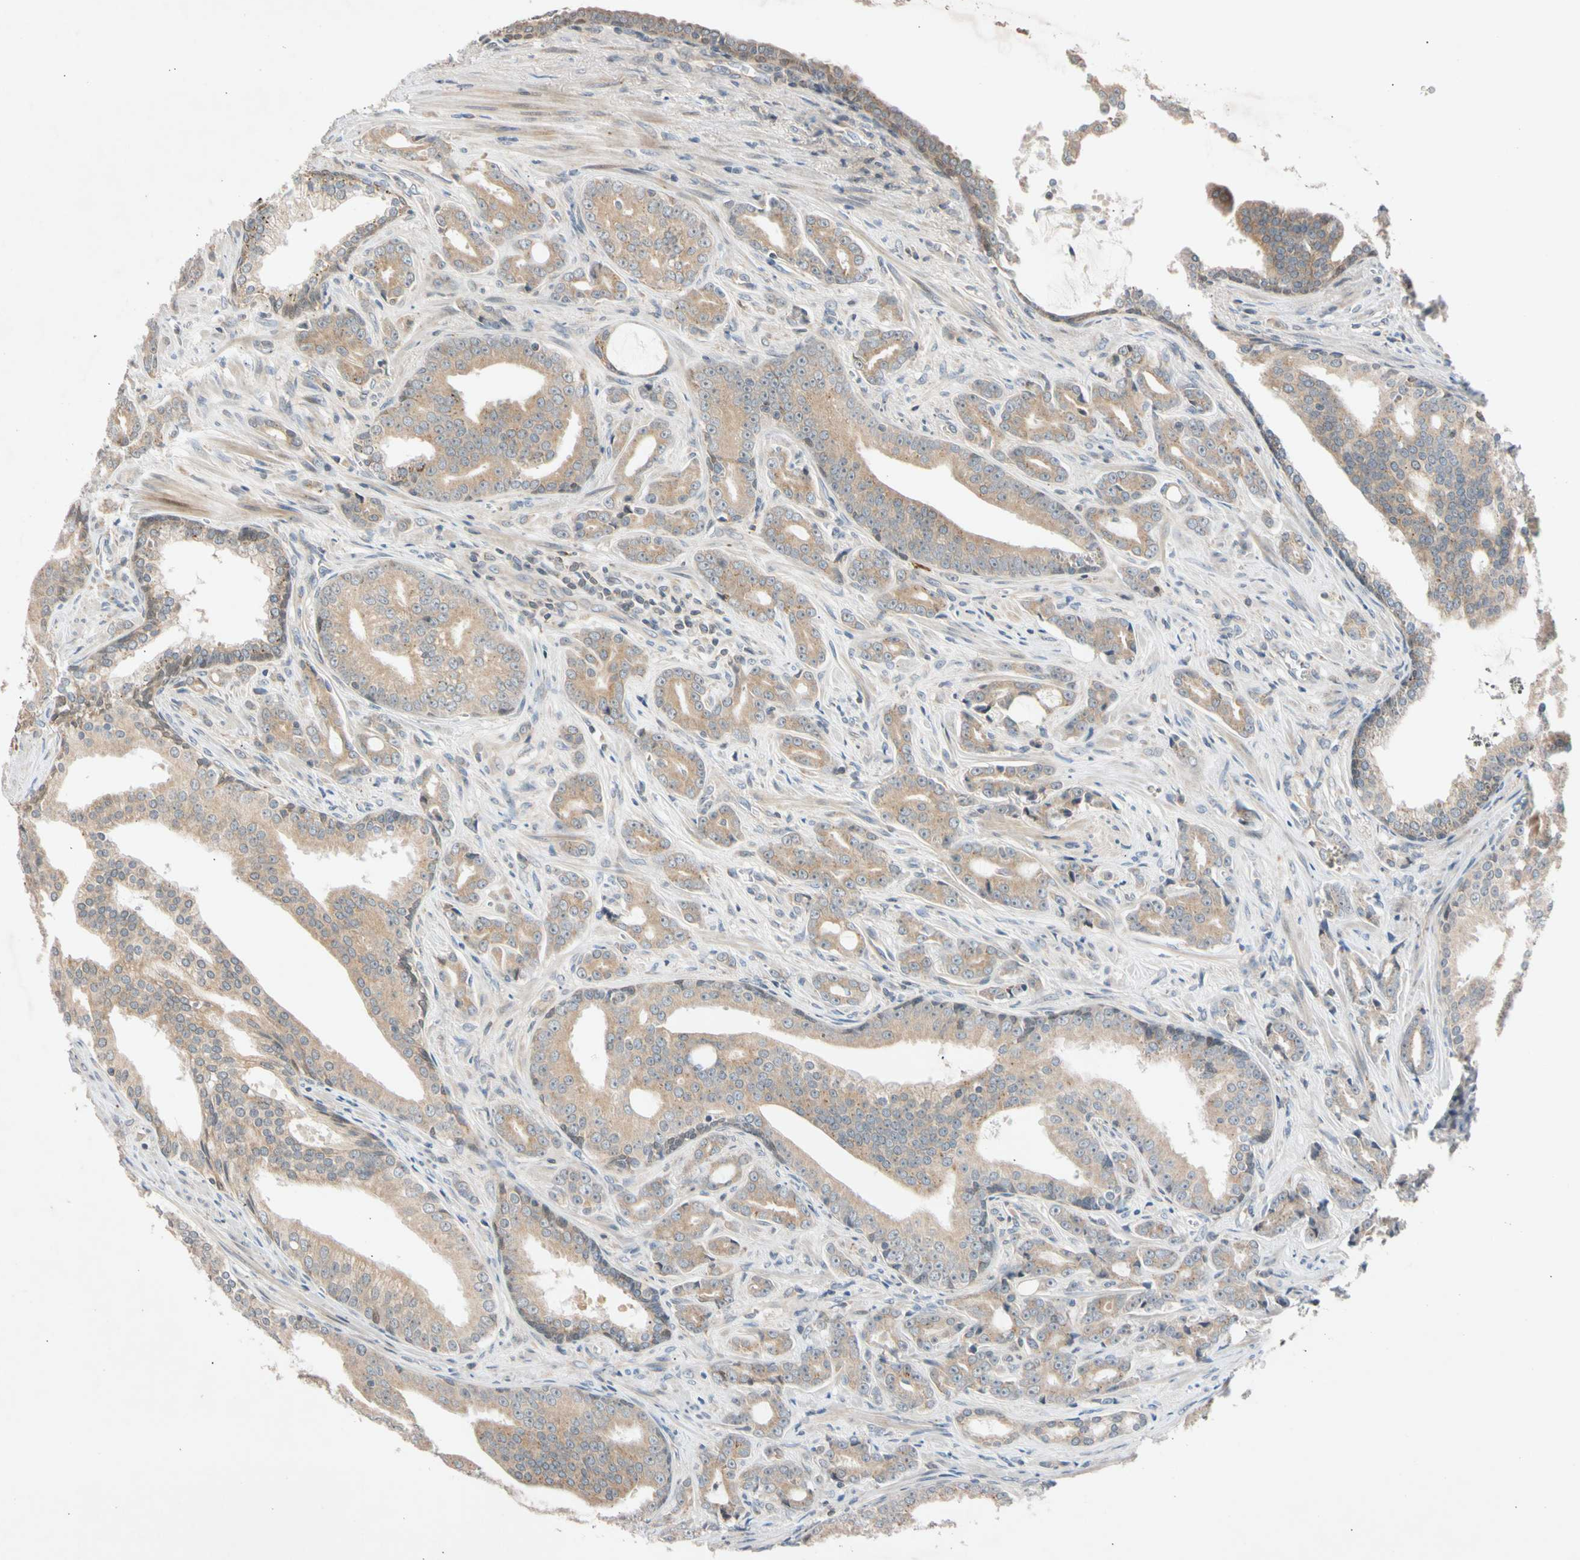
{"staining": {"intensity": "moderate", "quantity": ">75%", "location": "cytoplasmic/membranous"}, "tissue": "prostate cancer", "cell_type": "Tumor cells", "image_type": "cancer", "snomed": [{"axis": "morphology", "description": "Adenocarcinoma, Low grade"}, {"axis": "topography", "description": "Prostate"}], "caption": "Human prostate cancer stained with a protein marker displays moderate staining in tumor cells.", "gene": "CNST", "patient": {"sex": "male", "age": 58}}